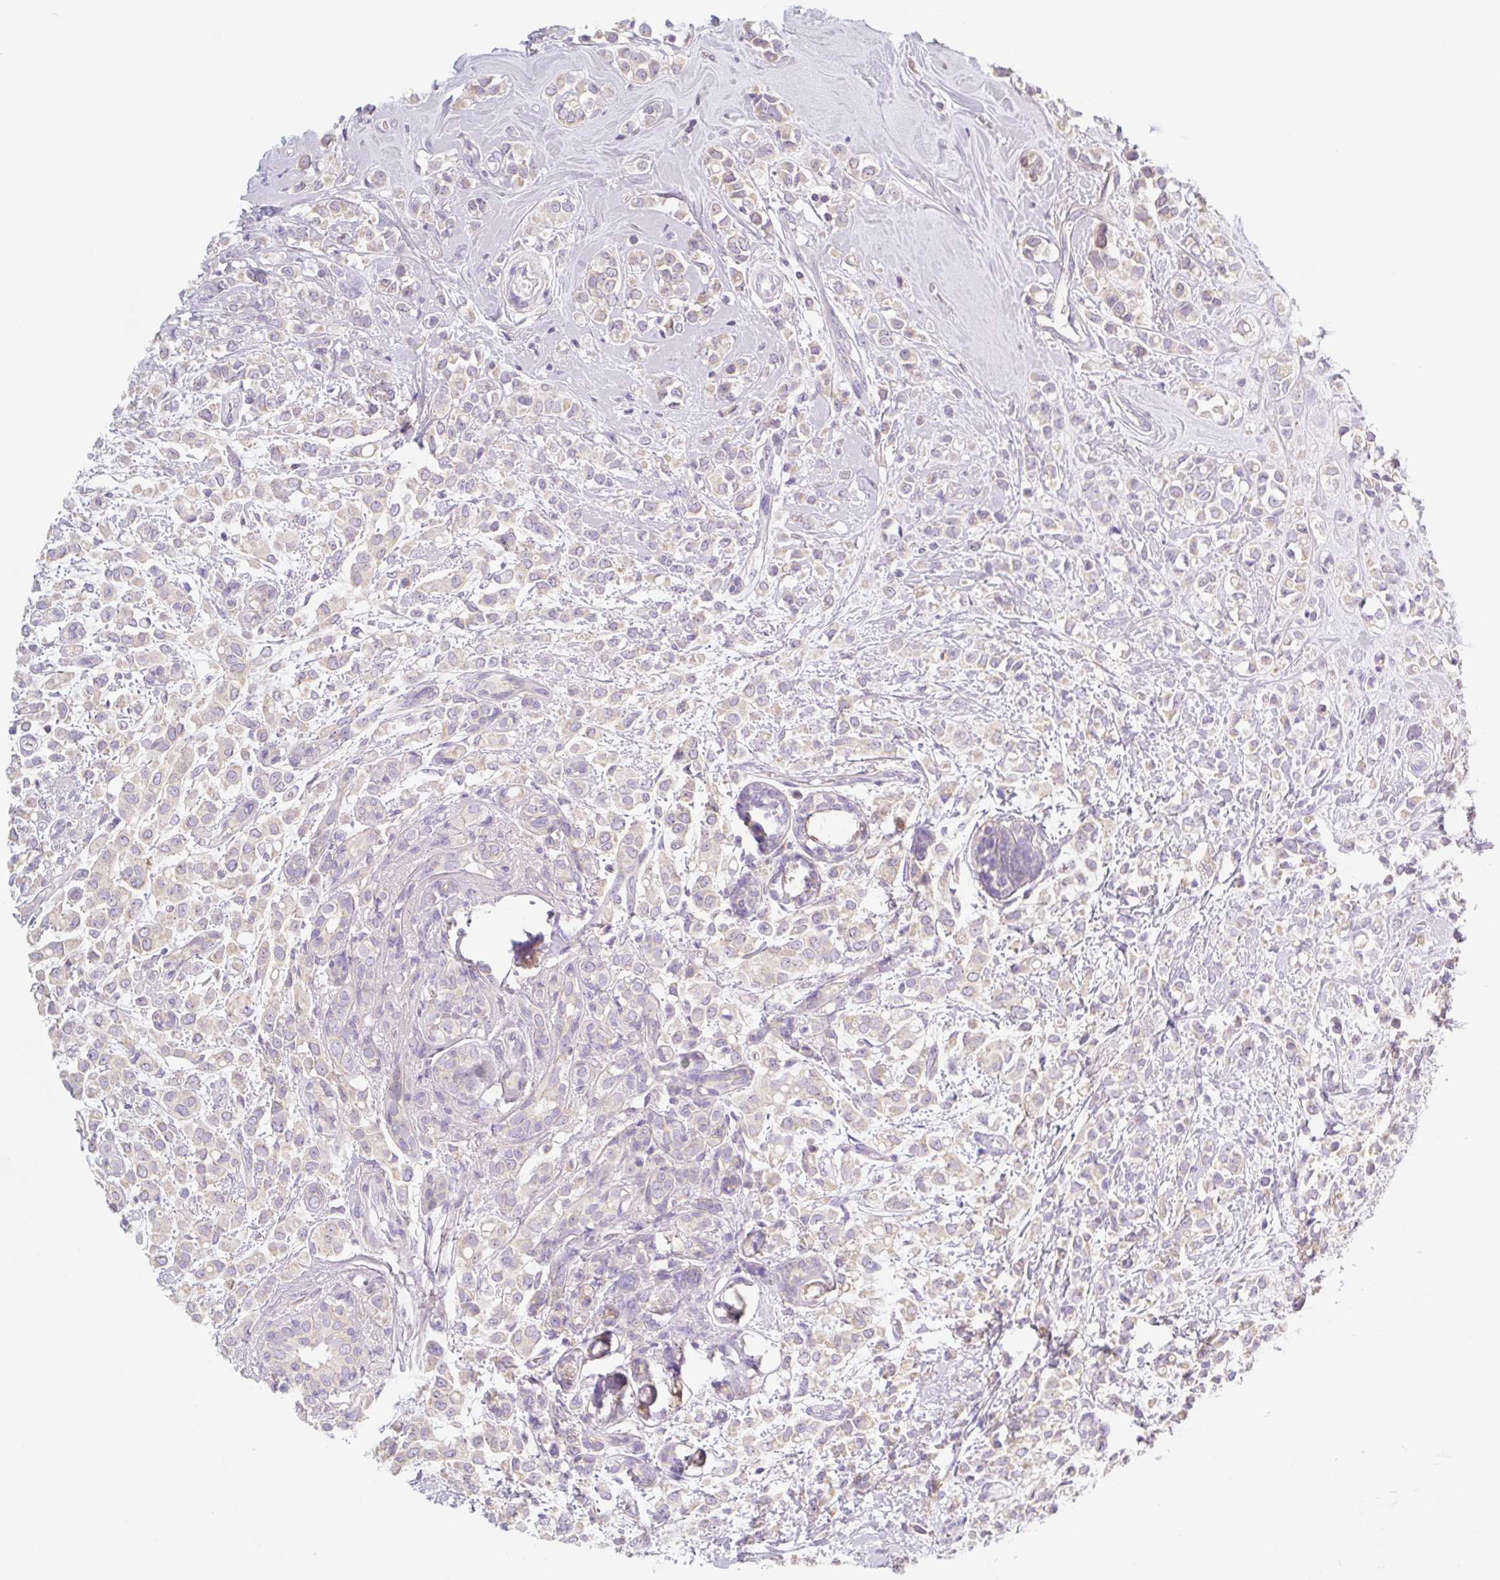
{"staining": {"intensity": "weak", "quantity": "25%-75%", "location": "cytoplasmic/membranous"}, "tissue": "breast cancer", "cell_type": "Tumor cells", "image_type": "cancer", "snomed": [{"axis": "morphology", "description": "Lobular carcinoma"}, {"axis": "topography", "description": "Breast"}], "caption": "The photomicrograph reveals immunohistochemical staining of breast cancer (lobular carcinoma). There is weak cytoplasmic/membranous positivity is appreciated in approximately 25%-75% of tumor cells.", "gene": "LYVE1", "patient": {"sex": "female", "age": 68}}